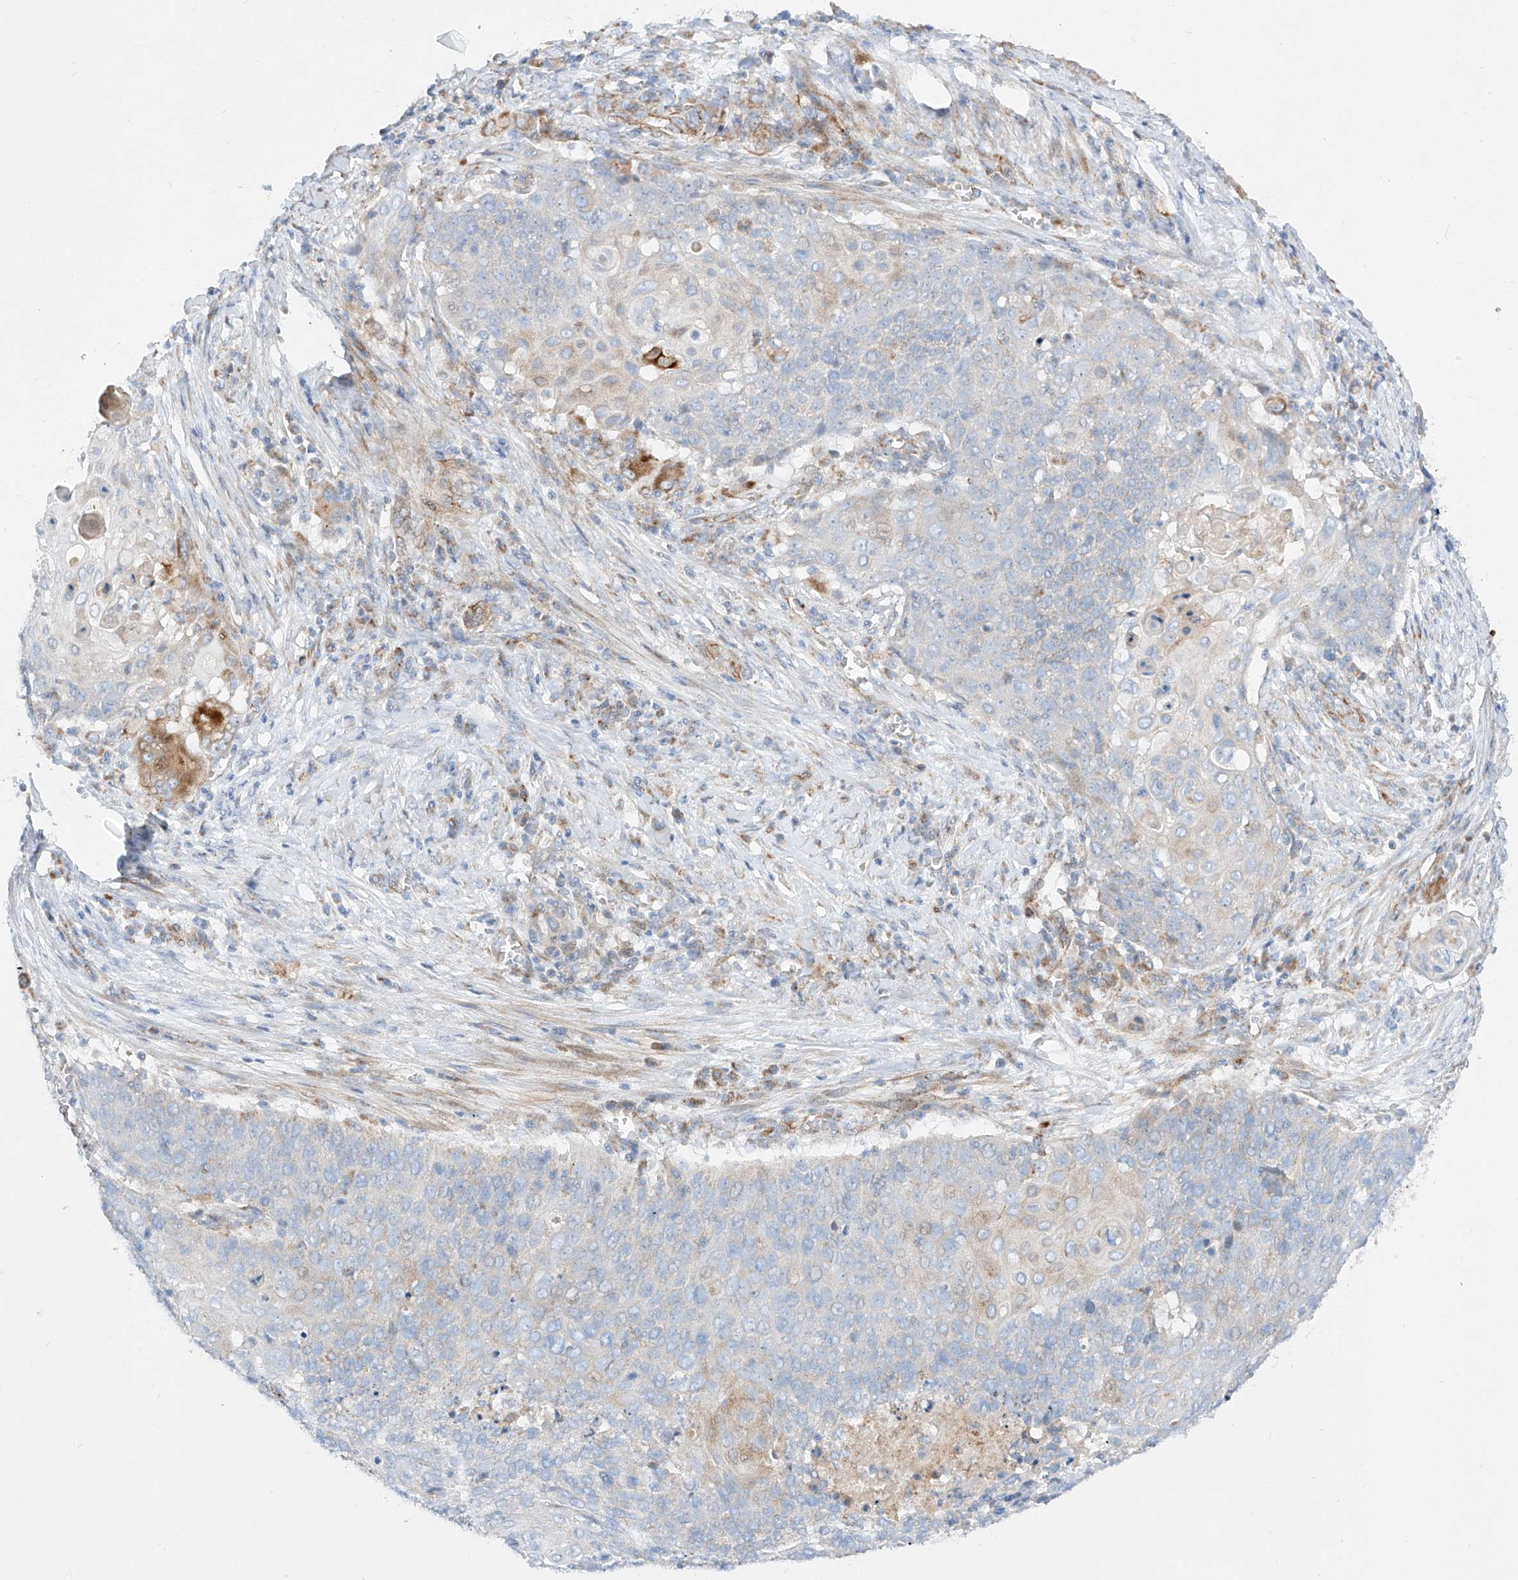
{"staining": {"intensity": "weak", "quantity": "<25%", "location": "cytoplasmic/membranous"}, "tissue": "cervical cancer", "cell_type": "Tumor cells", "image_type": "cancer", "snomed": [{"axis": "morphology", "description": "Squamous cell carcinoma, NOS"}, {"axis": "topography", "description": "Cervix"}], "caption": "Tumor cells are negative for protein expression in human cervical cancer.", "gene": "CST9", "patient": {"sex": "female", "age": 39}}